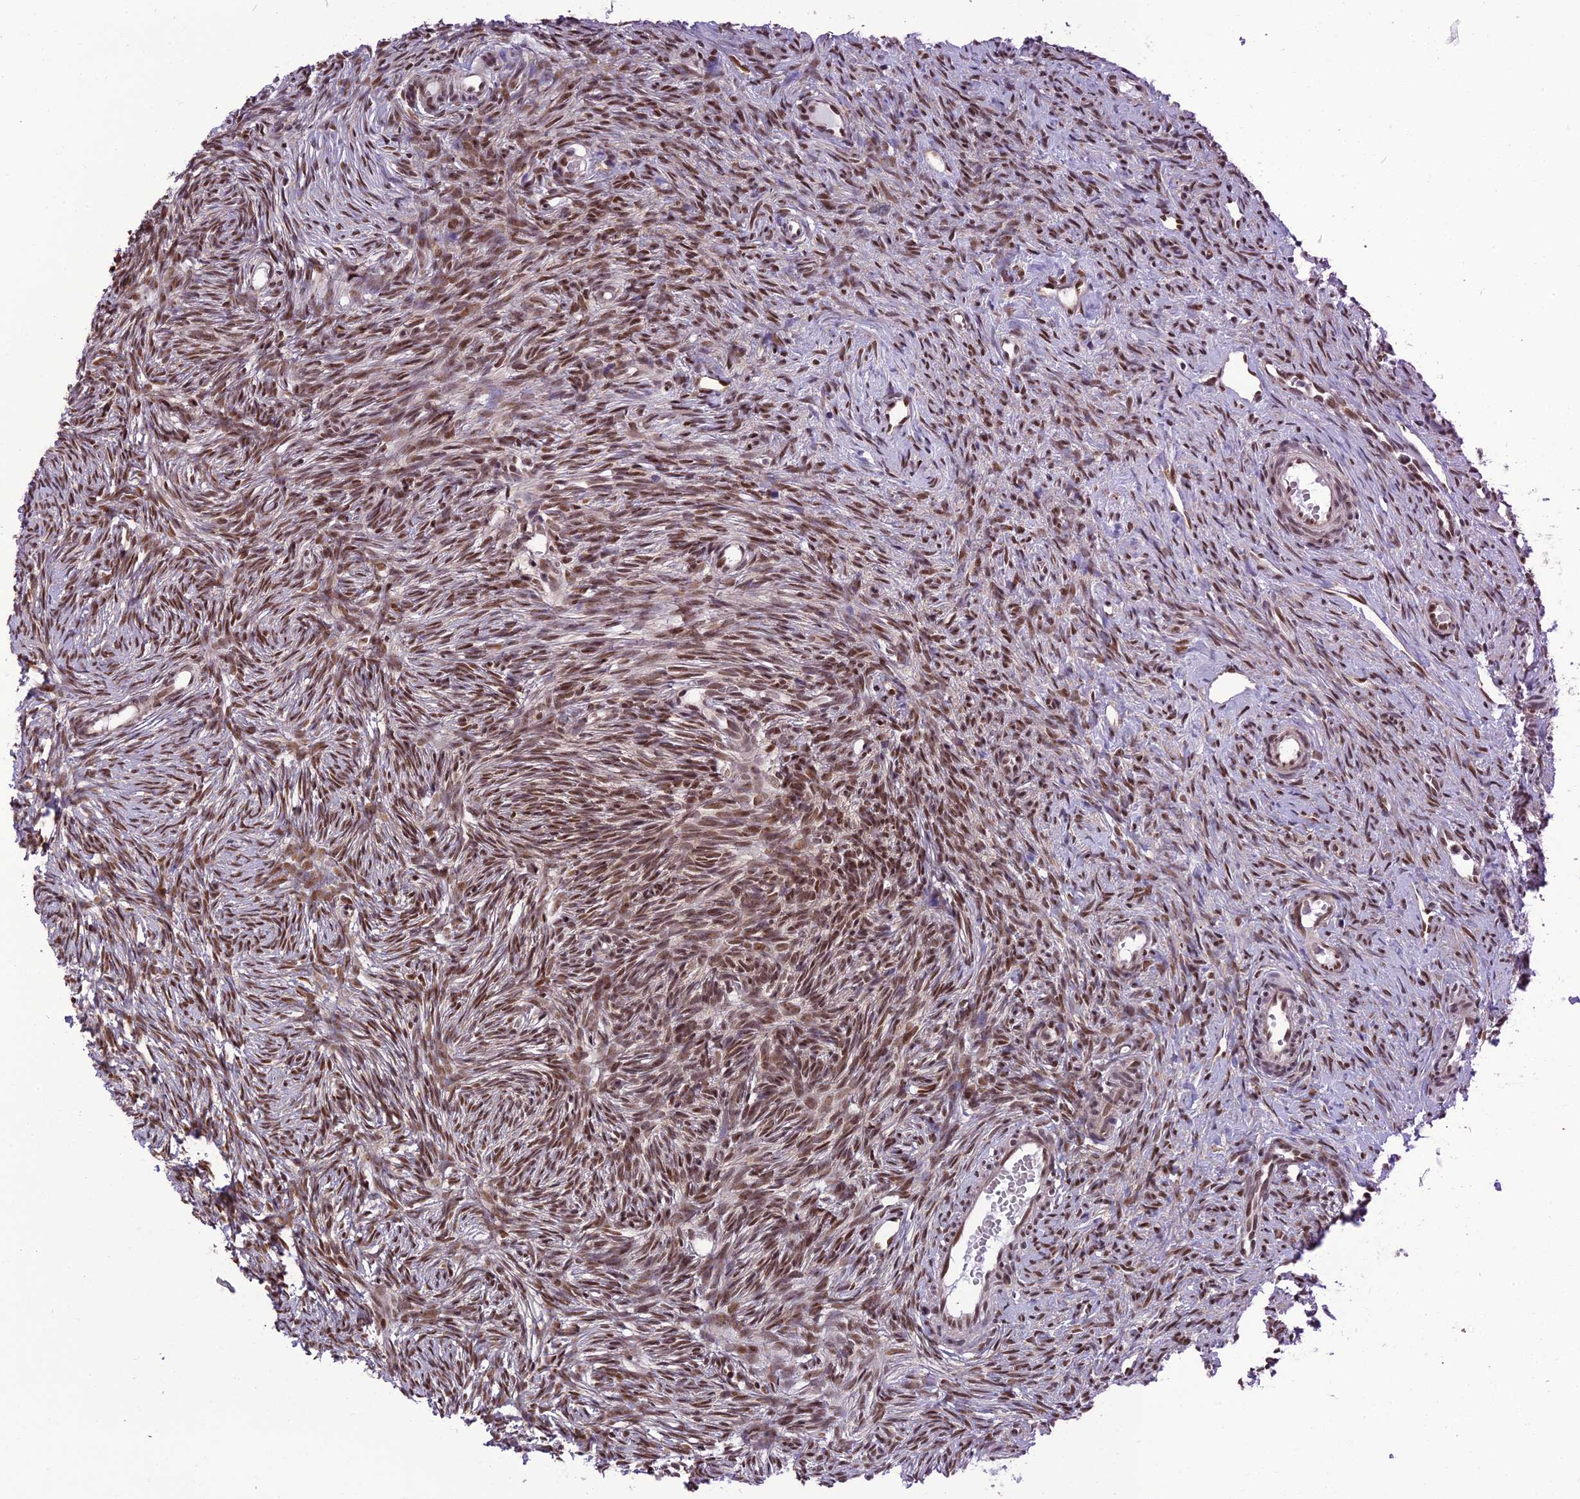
{"staining": {"intensity": "moderate", "quantity": ">75%", "location": "nuclear"}, "tissue": "ovary", "cell_type": "Ovarian stroma cells", "image_type": "normal", "snomed": [{"axis": "morphology", "description": "Normal tissue, NOS"}, {"axis": "topography", "description": "Ovary"}], "caption": "Immunohistochemistry (IHC) micrograph of unremarkable ovary: ovary stained using immunohistochemistry (IHC) displays medium levels of moderate protein expression localized specifically in the nuclear of ovarian stroma cells, appearing as a nuclear brown color.", "gene": "RTRAF", "patient": {"sex": "female", "age": 51}}